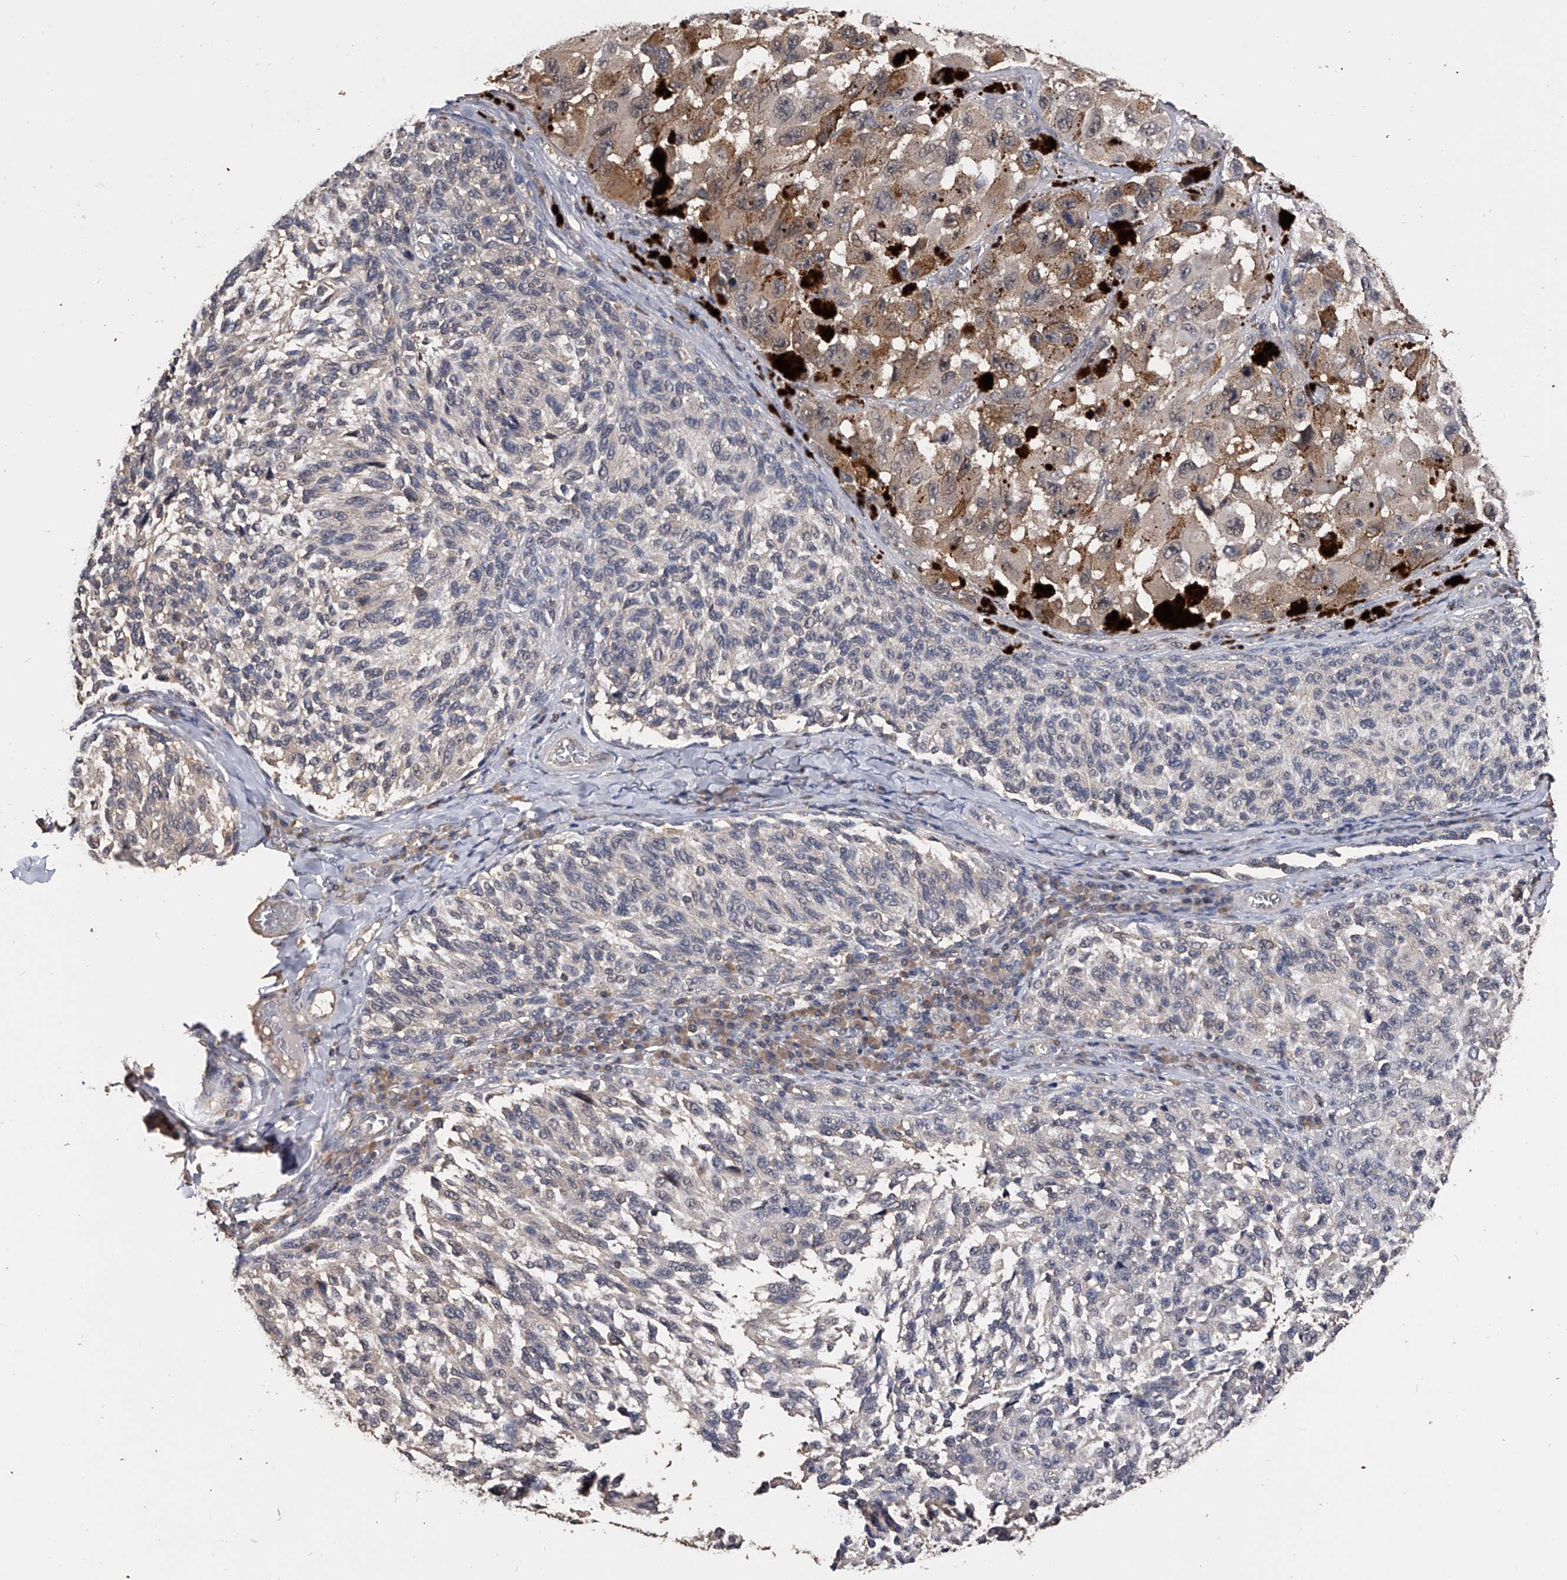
{"staining": {"intensity": "weak", "quantity": "25%-75%", "location": "cytoplasmic/membranous"}, "tissue": "melanoma", "cell_type": "Tumor cells", "image_type": "cancer", "snomed": [{"axis": "morphology", "description": "Malignant melanoma, NOS"}, {"axis": "topography", "description": "Skin"}], "caption": "Melanoma was stained to show a protein in brown. There is low levels of weak cytoplasmic/membranous expression in about 25%-75% of tumor cells.", "gene": "EFCAB7", "patient": {"sex": "female", "age": 73}}